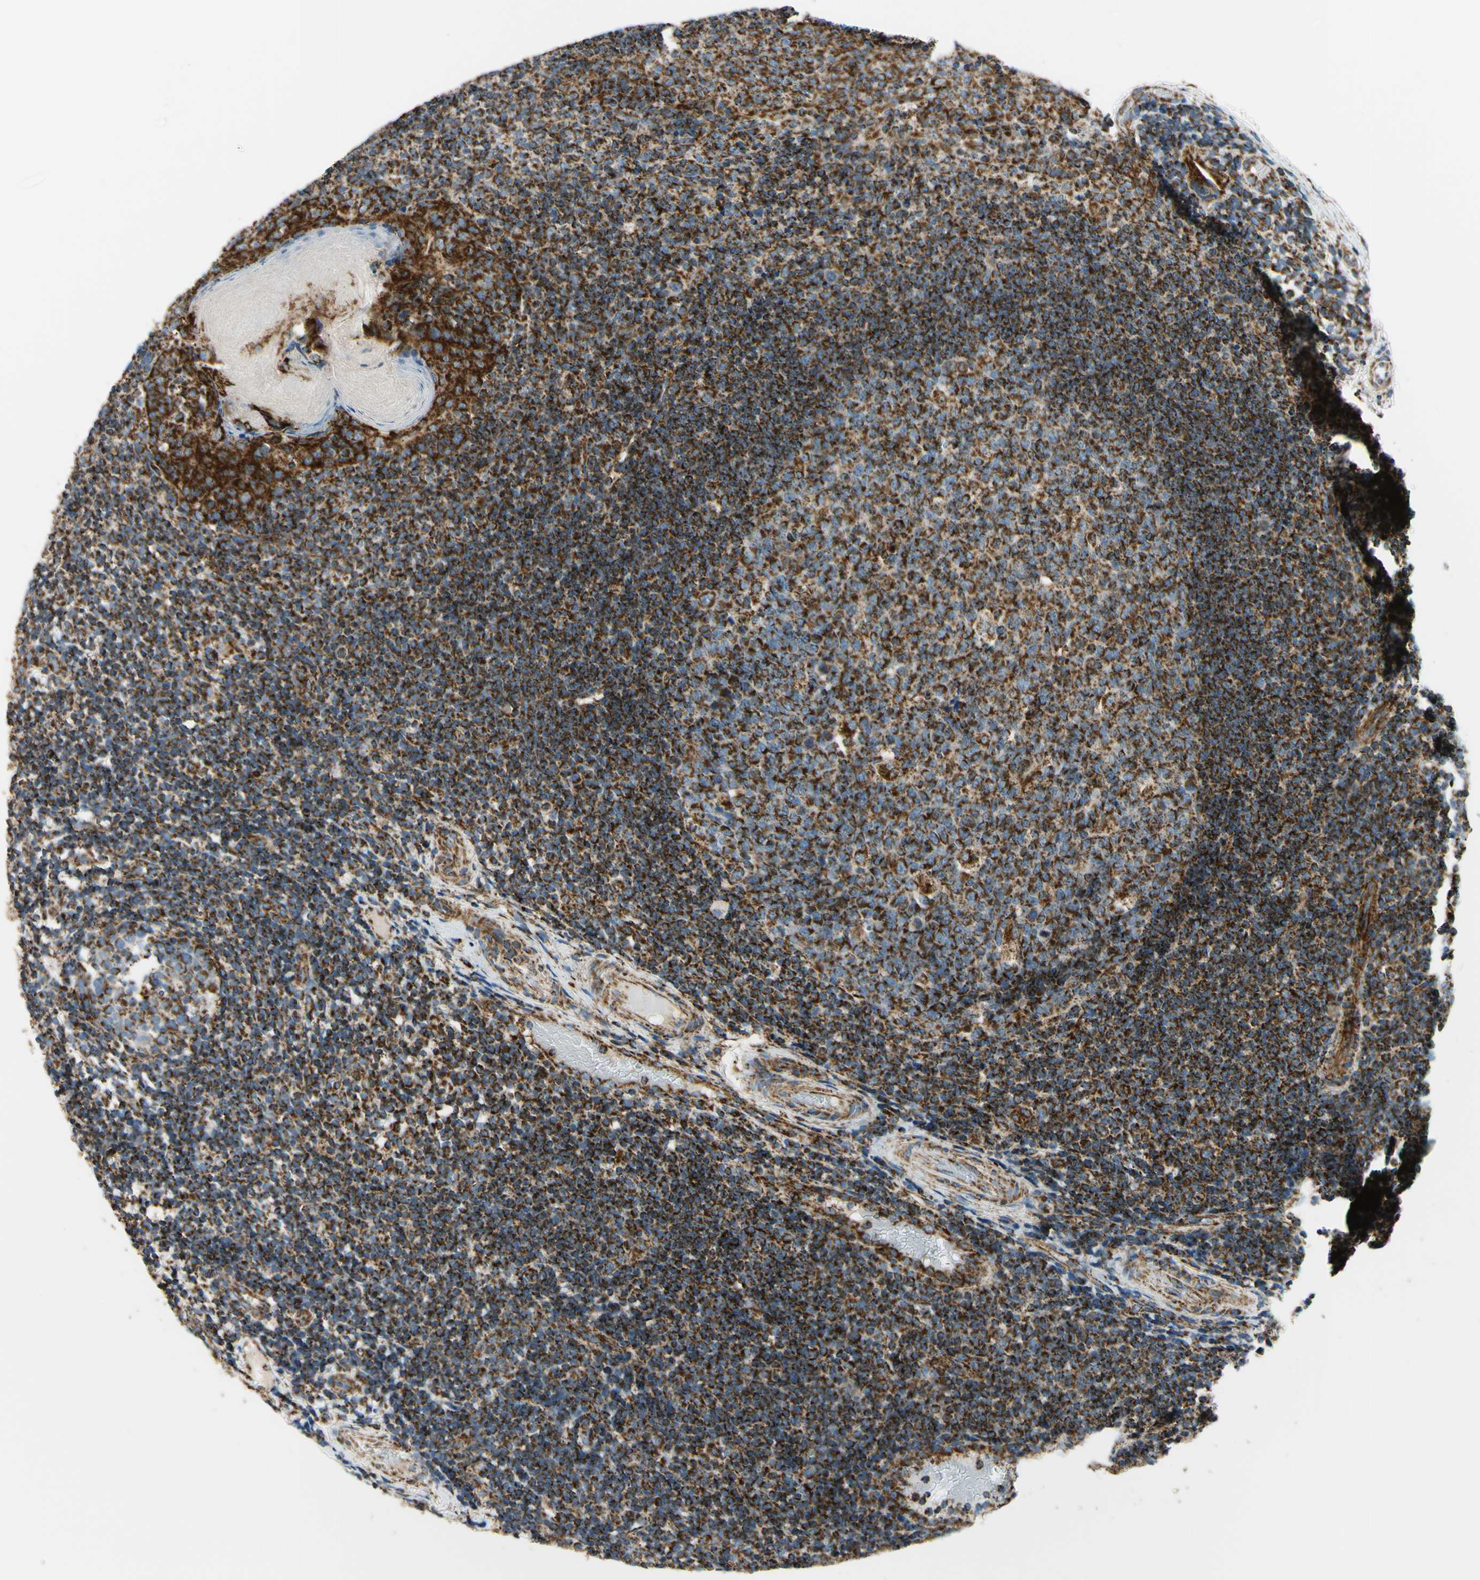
{"staining": {"intensity": "strong", "quantity": ">75%", "location": "cytoplasmic/membranous"}, "tissue": "tonsil", "cell_type": "Germinal center cells", "image_type": "normal", "snomed": [{"axis": "morphology", "description": "Normal tissue, NOS"}, {"axis": "topography", "description": "Tonsil"}], "caption": "High-magnification brightfield microscopy of unremarkable tonsil stained with DAB (brown) and counterstained with hematoxylin (blue). germinal center cells exhibit strong cytoplasmic/membranous expression is seen in approximately>75% of cells. (DAB (3,3'-diaminobenzidine) = brown stain, brightfield microscopy at high magnification).", "gene": "MAVS", "patient": {"sex": "female", "age": 19}}